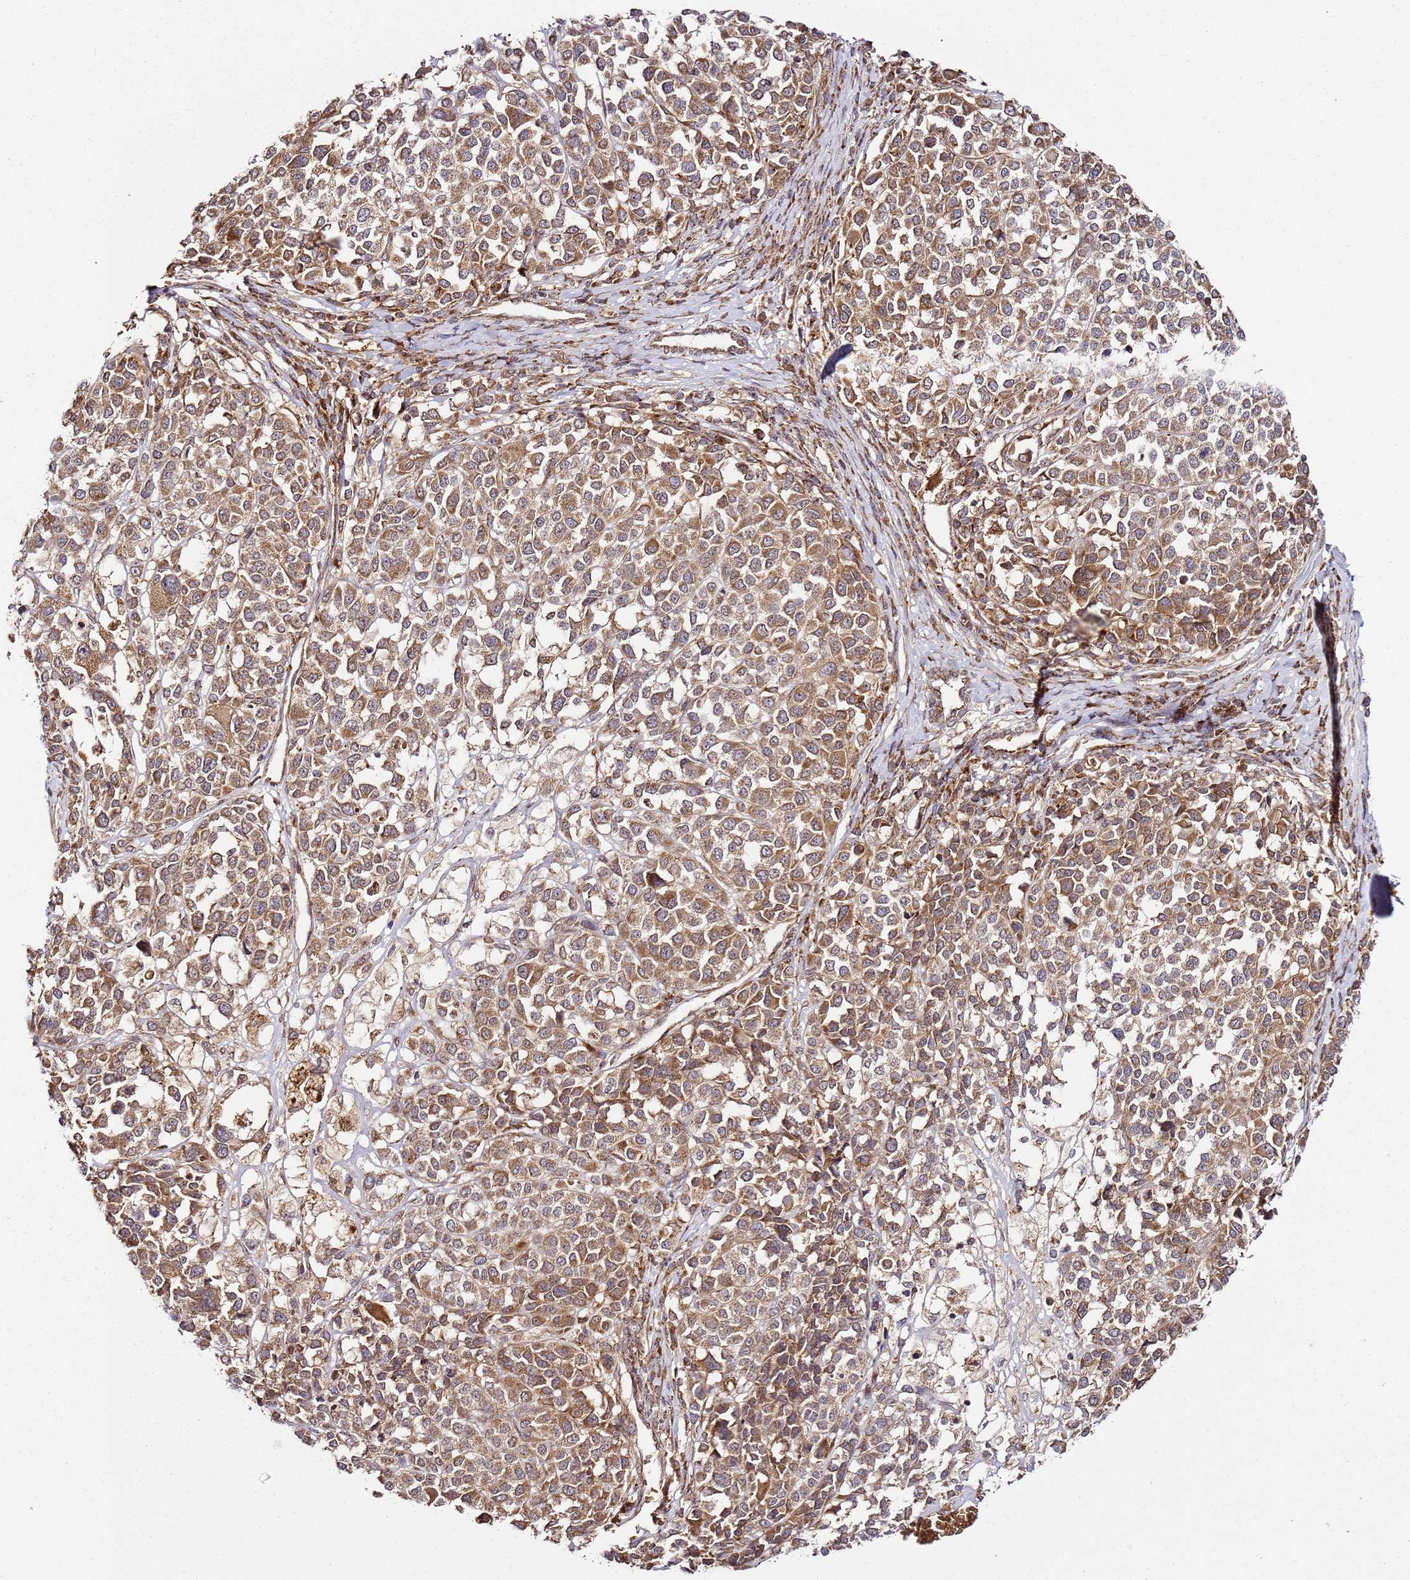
{"staining": {"intensity": "moderate", "quantity": ">75%", "location": "cytoplasmic/membranous"}, "tissue": "melanoma", "cell_type": "Tumor cells", "image_type": "cancer", "snomed": [{"axis": "morphology", "description": "Malignant melanoma, Metastatic site"}, {"axis": "topography", "description": "Lymph node"}], "caption": "Moderate cytoplasmic/membranous staining is appreciated in about >75% of tumor cells in malignant melanoma (metastatic site). (Stains: DAB in brown, nuclei in blue, Microscopy: brightfield microscopy at high magnification).", "gene": "TM2D2", "patient": {"sex": "male", "age": 44}}